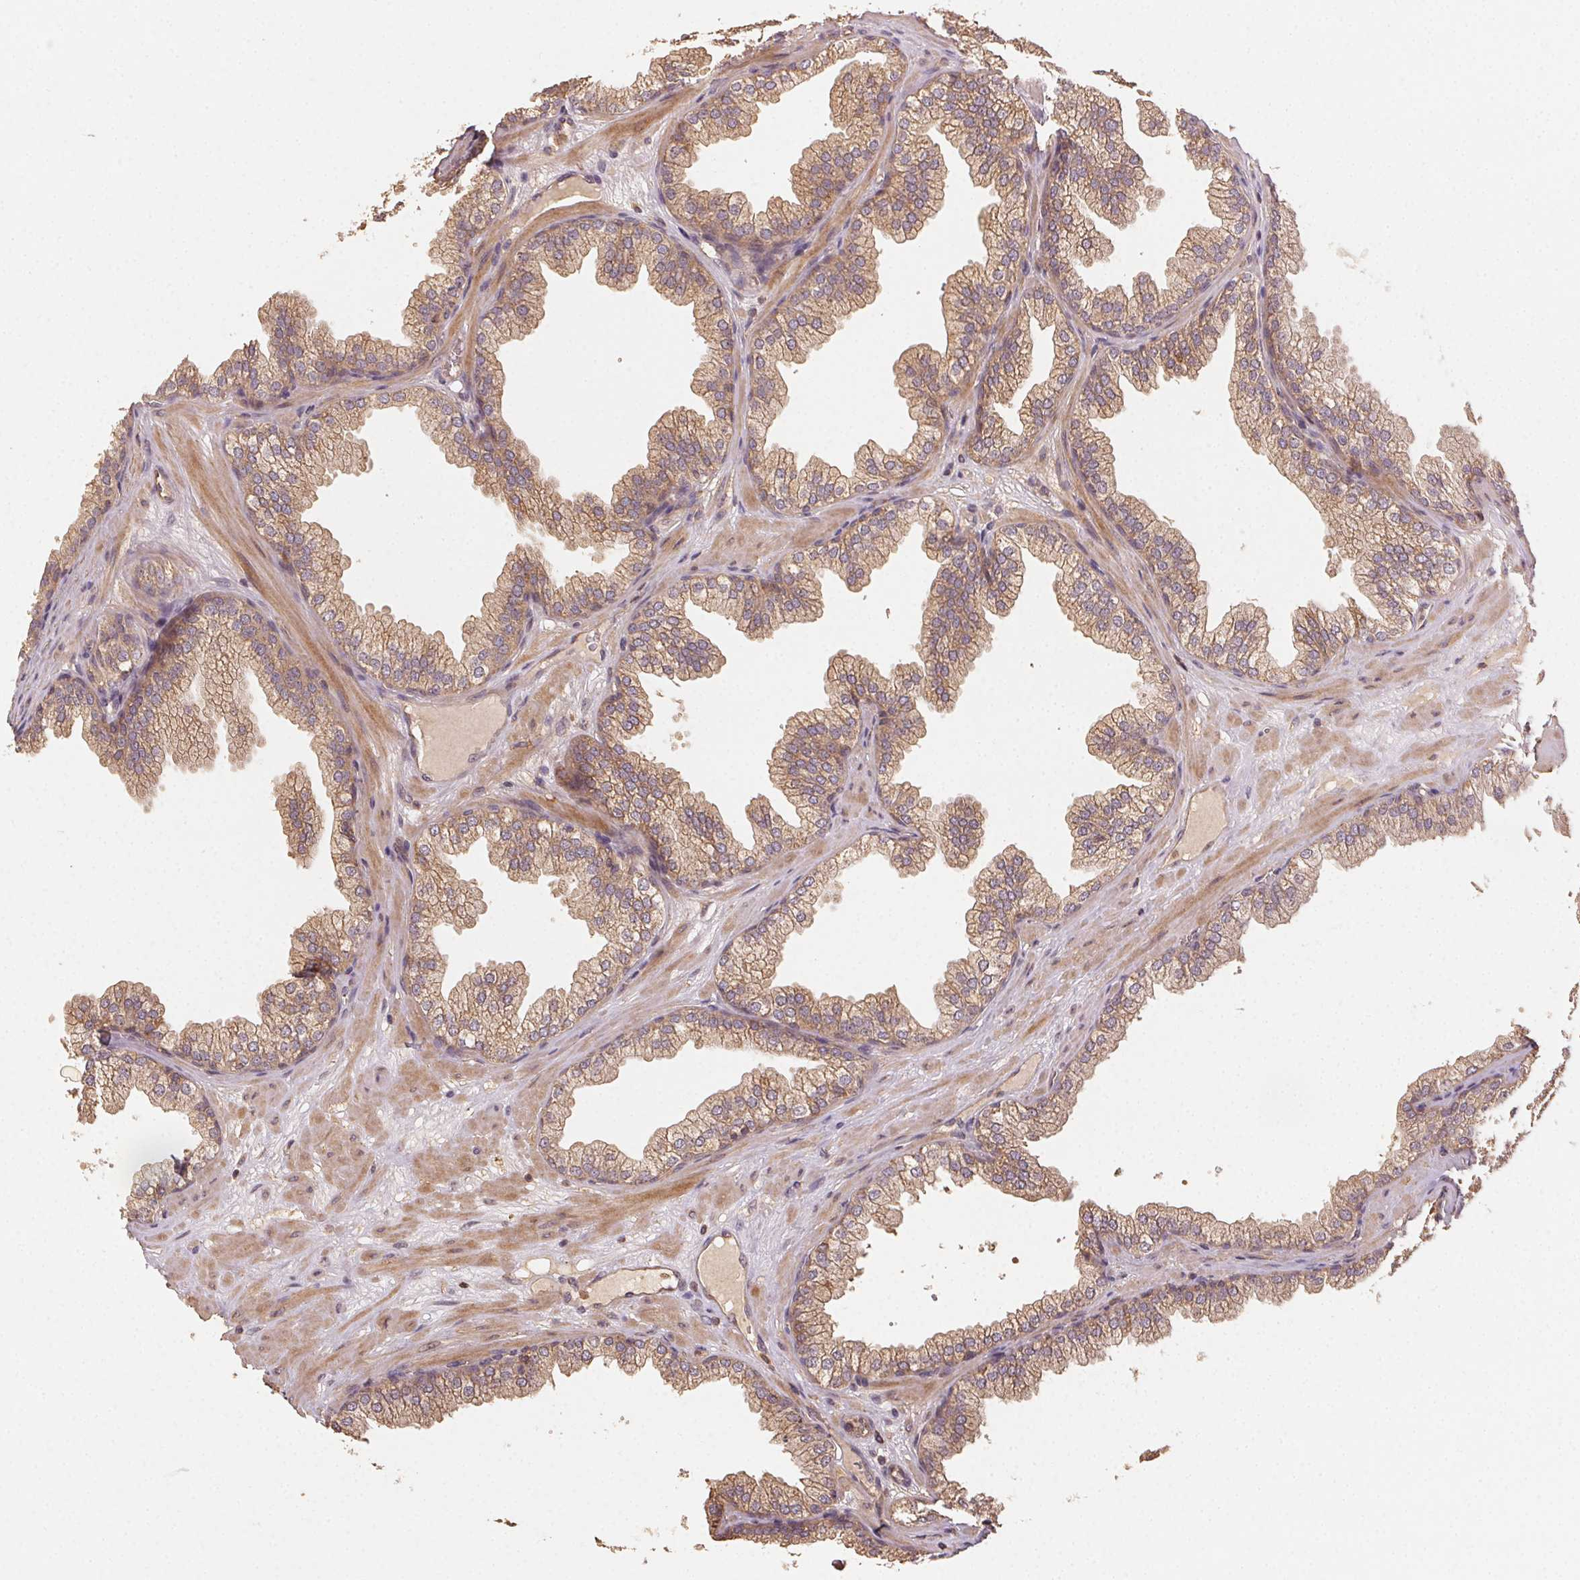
{"staining": {"intensity": "moderate", "quantity": ">75%", "location": "cytoplasmic/membranous"}, "tissue": "prostate", "cell_type": "Glandular cells", "image_type": "normal", "snomed": [{"axis": "morphology", "description": "Normal tissue, NOS"}, {"axis": "topography", "description": "Prostate"}], "caption": "IHC (DAB) staining of normal human prostate displays moderate cytoplasmic/membranous protein positivity in approximately >75% of glandular cells.", "gene": "RALA", "patient": {"sex": "male", "age": 37}}